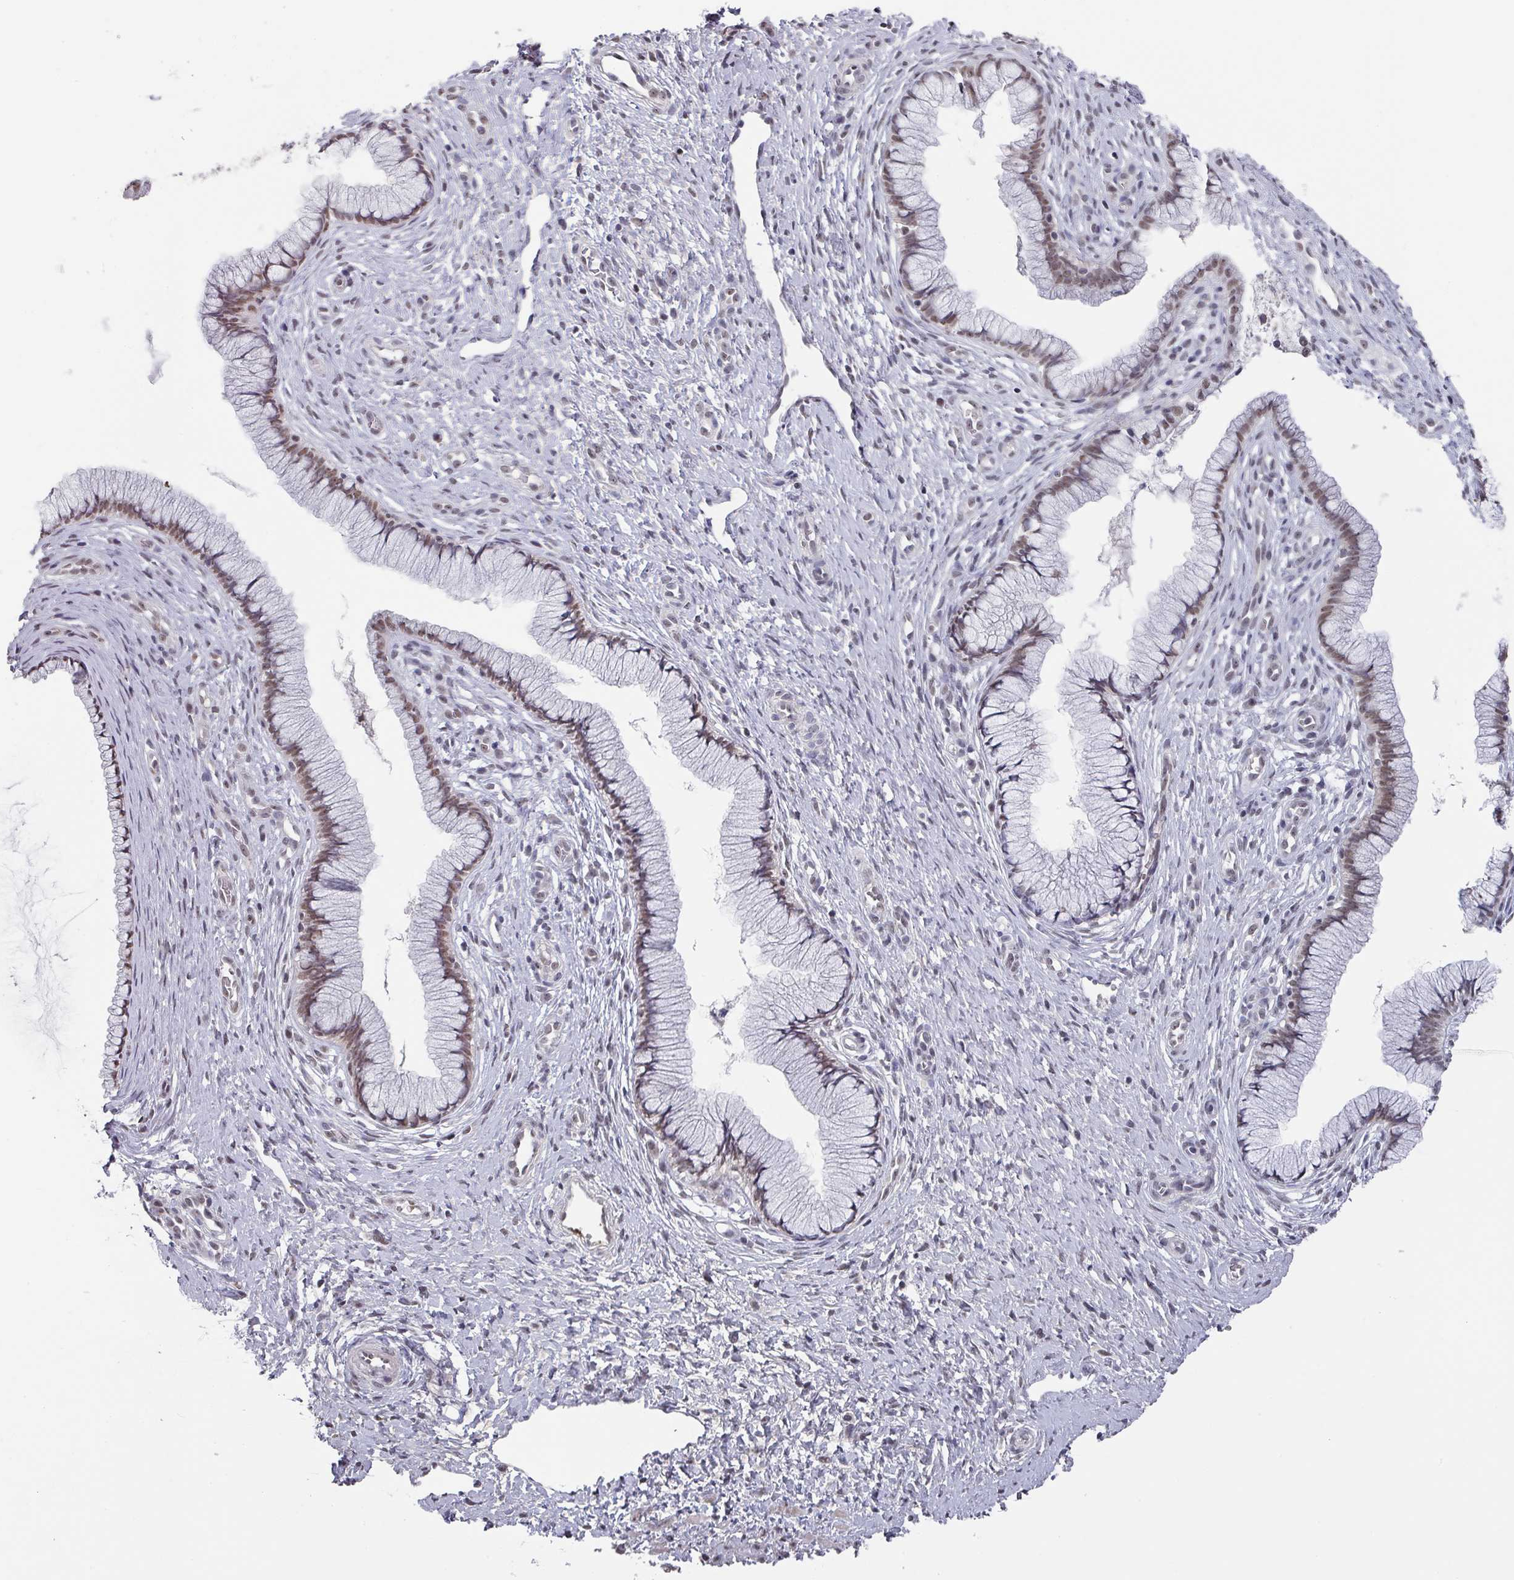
{"staining": {"intensity": "moderate", "quantity": "25%-75%", "location": "nuclear"}, "tissue": "cervix", "cell_type": "Glandular cells", "image_type": "normal", "snomed": [{"axis": "morphology", "description": "Normal tissue, NOS"}, {"axis": "topography", "description": "Cervix"}], "caption": "An image showing moderate nuclear positivity in about 25%-75% of glandular cells in benign cervix, as visualized by brown immunohistochemical staining.", "gene": "ZNF654", "patient": {"sex": "female", "age": 36}}